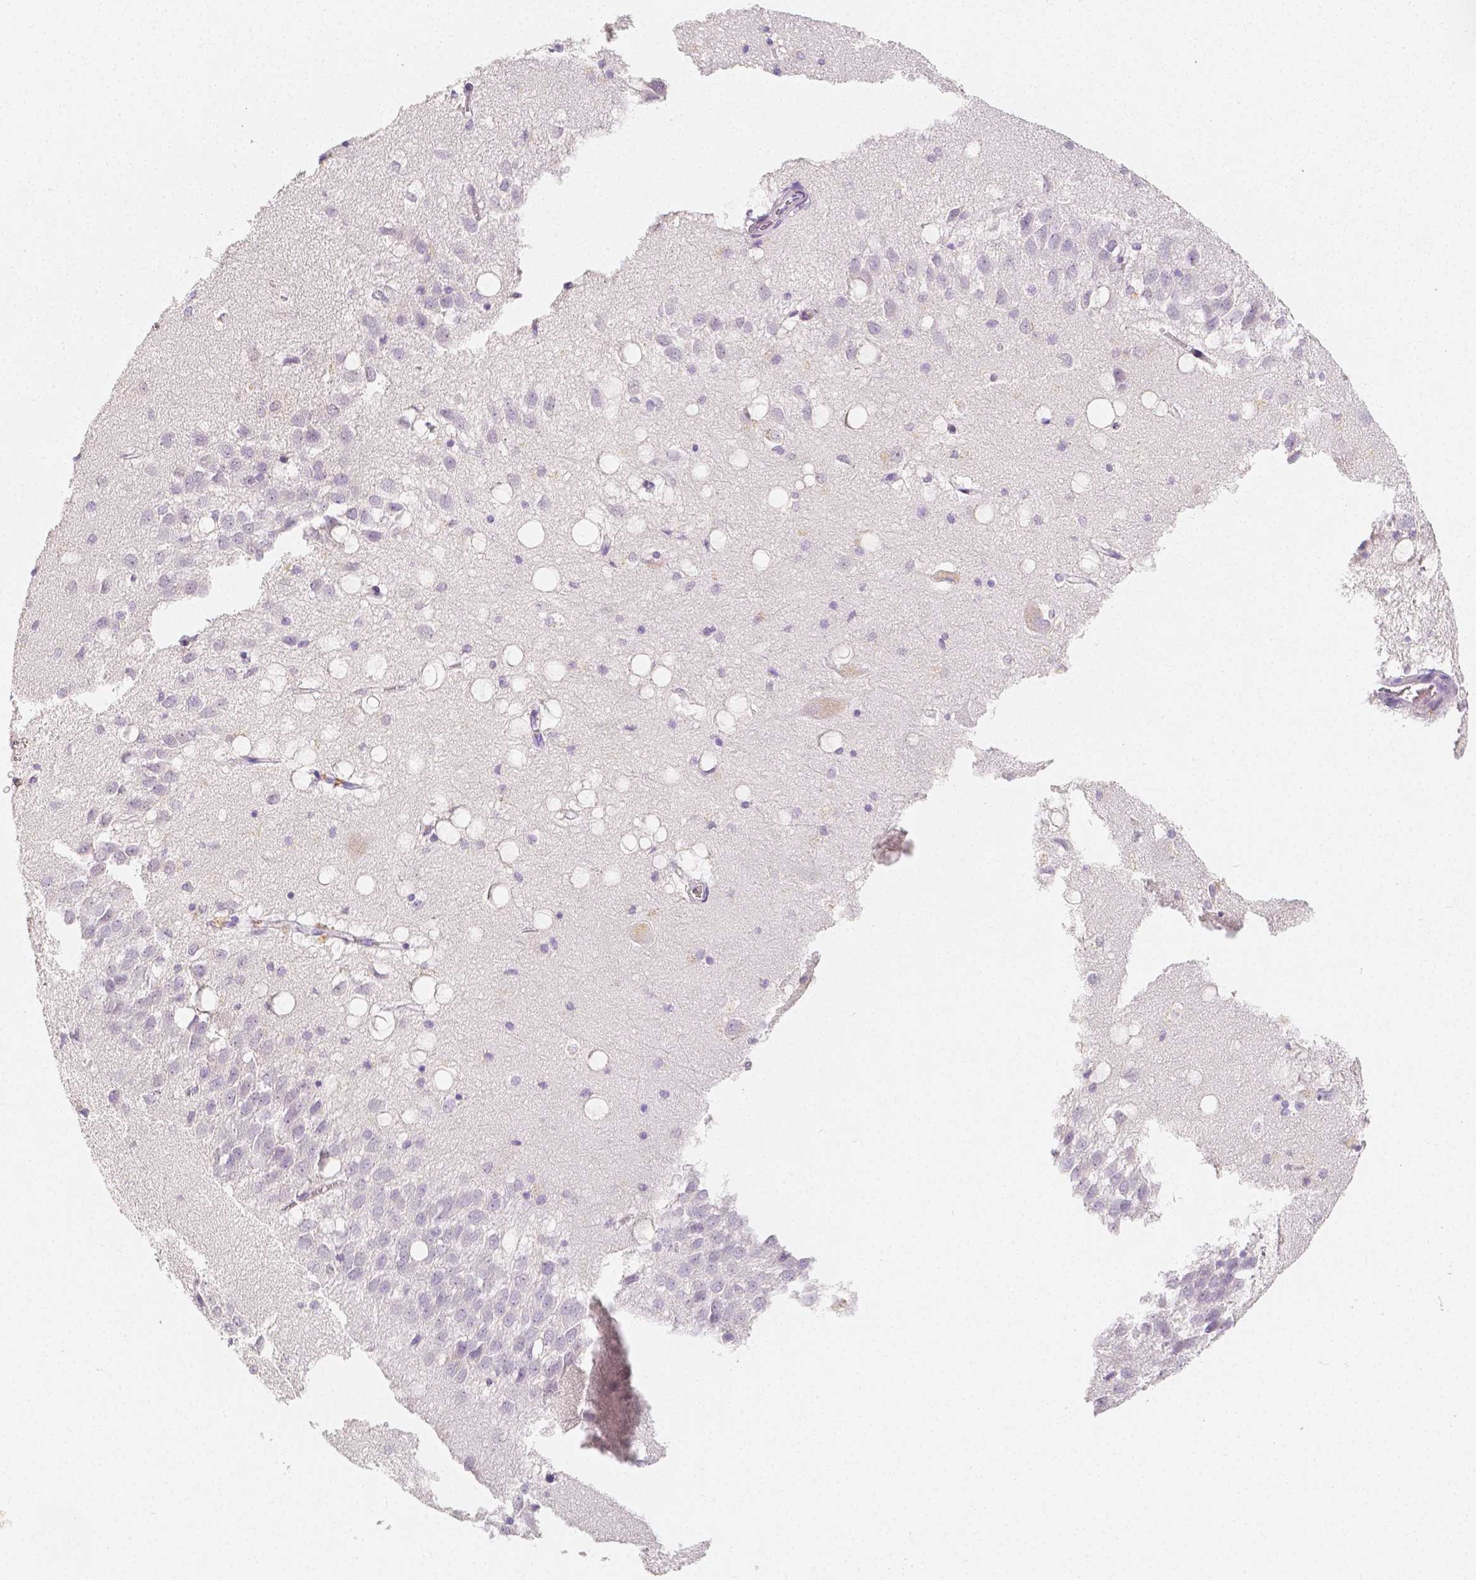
{"staining": {"intensity": "negative", "quantity": "none", "location": "none"}, "tissue": "hippocampus", "cell_type": "Glial cells", "image_type": "normal", "snomed": [{"axis": "morphology", "description": "Normal tissue, NOS"}, {"axis": "topography", "description": "Hippocampus"}], "caption": "Glial cells are negative for brown protein staining in normal hippocampus. (Stains: DAB IHC with hematoxylin counter stain, Microscopy: brightfield microscopy at high magnification).", "gene": "HNF1B", "patient": {"sex": "male", "age": 58}}